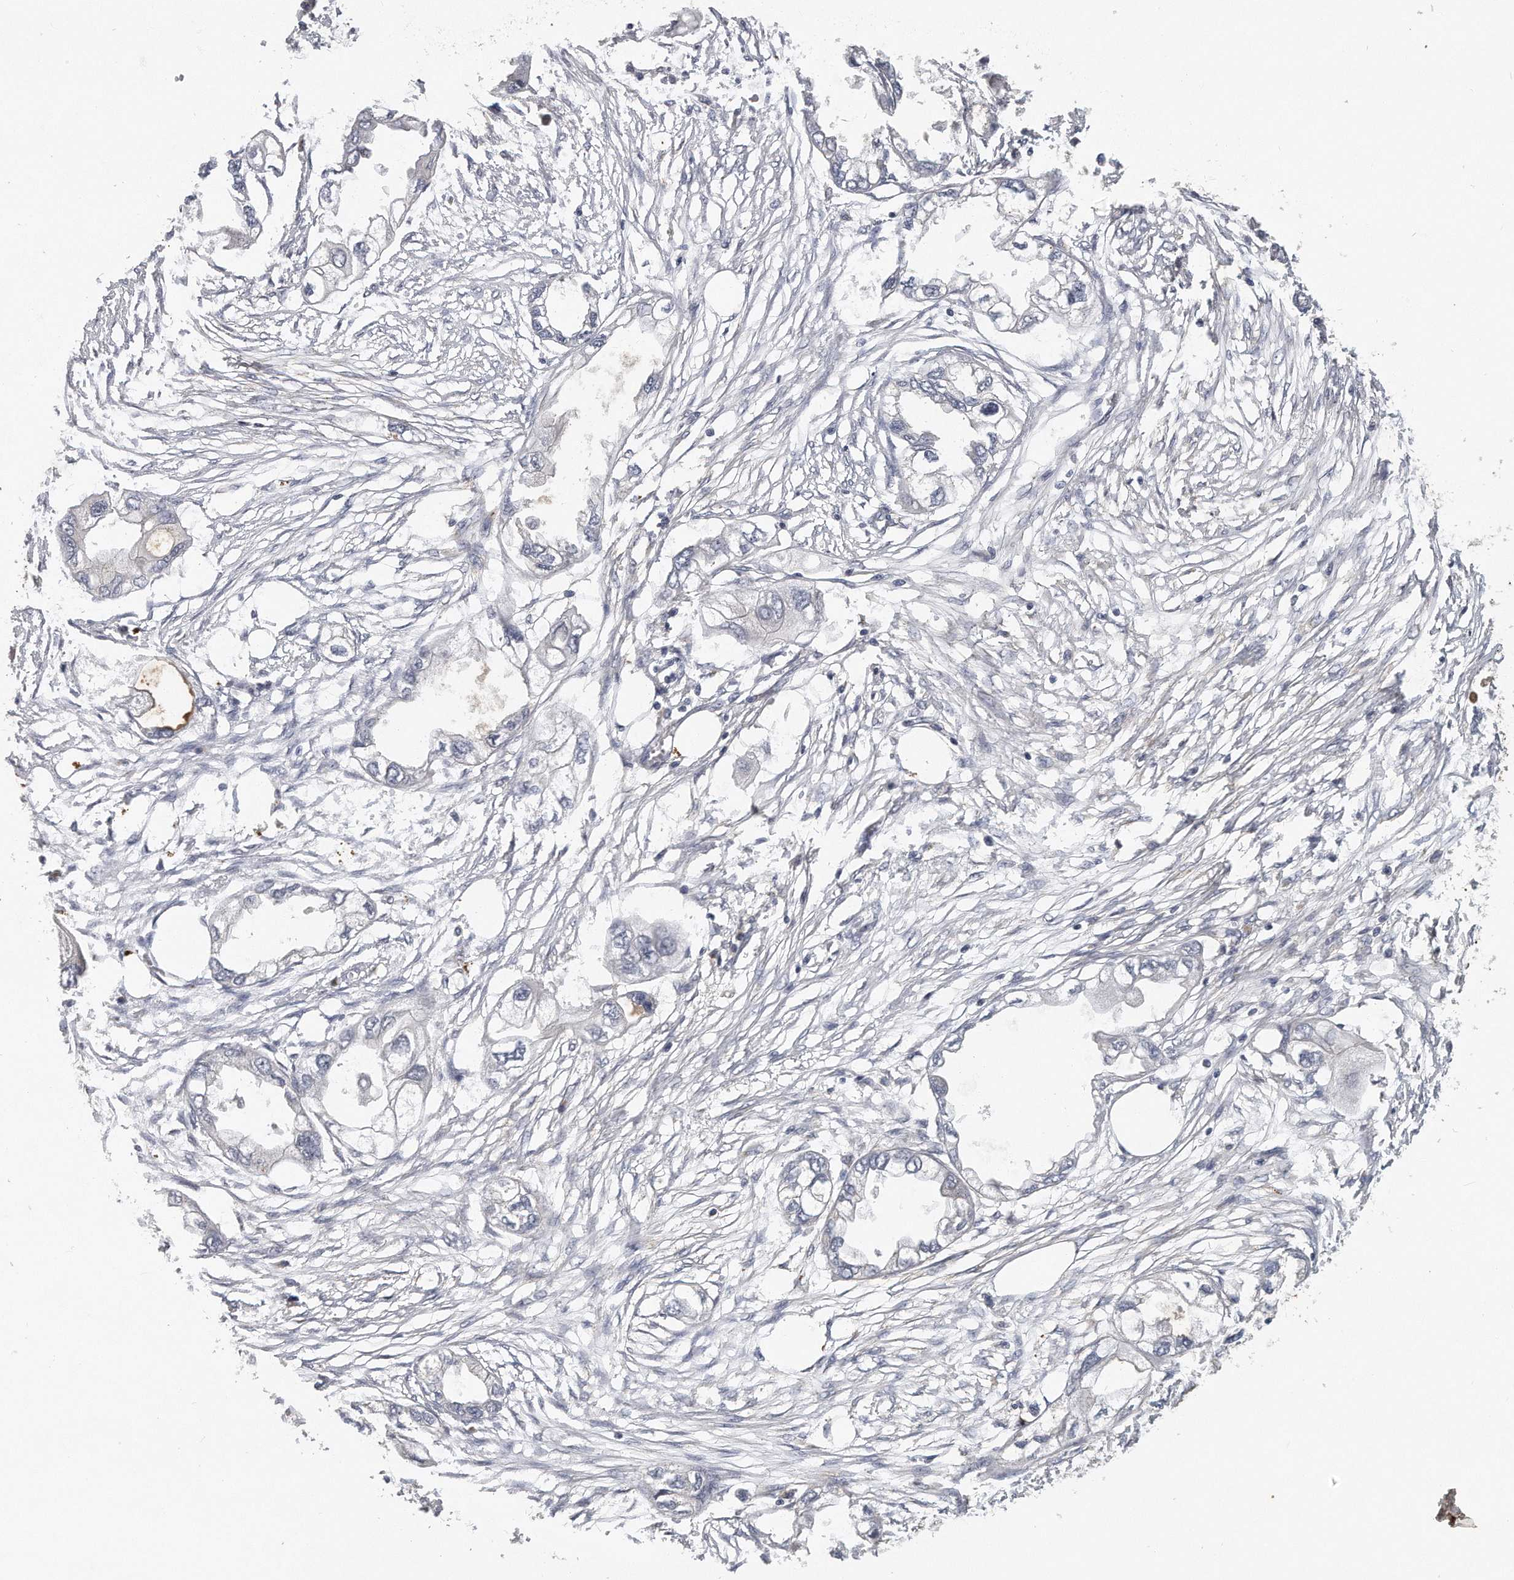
{"staining": {"intensity": "negative", "quantity": "none", "location": "none"}, "tissue": "endometrial cancer", "cell_type": "Tumor cells", "image_type": "cancer", "snomed": [{"axis": "morphology", "description": "Adenocarcinoma, NOS"}, {"axis": "morphology", "description": "Adenocarcinoma, metastatic, NOS"}, {"axis": "topography", "description": "Adipose tissue"}, {"axis": "topography", "description": "Endometrium"}], "caption": "High magnification brightfield microscopy of endometrial cancer stained with DAB (brown) and counterstained with hematoxylin (blue): tumor cells show no significant staining. (DAB immunohistochemistry, high magnification).", "gene": "TRAPPC14", "patient": {"sex": "female", "age": 67}}